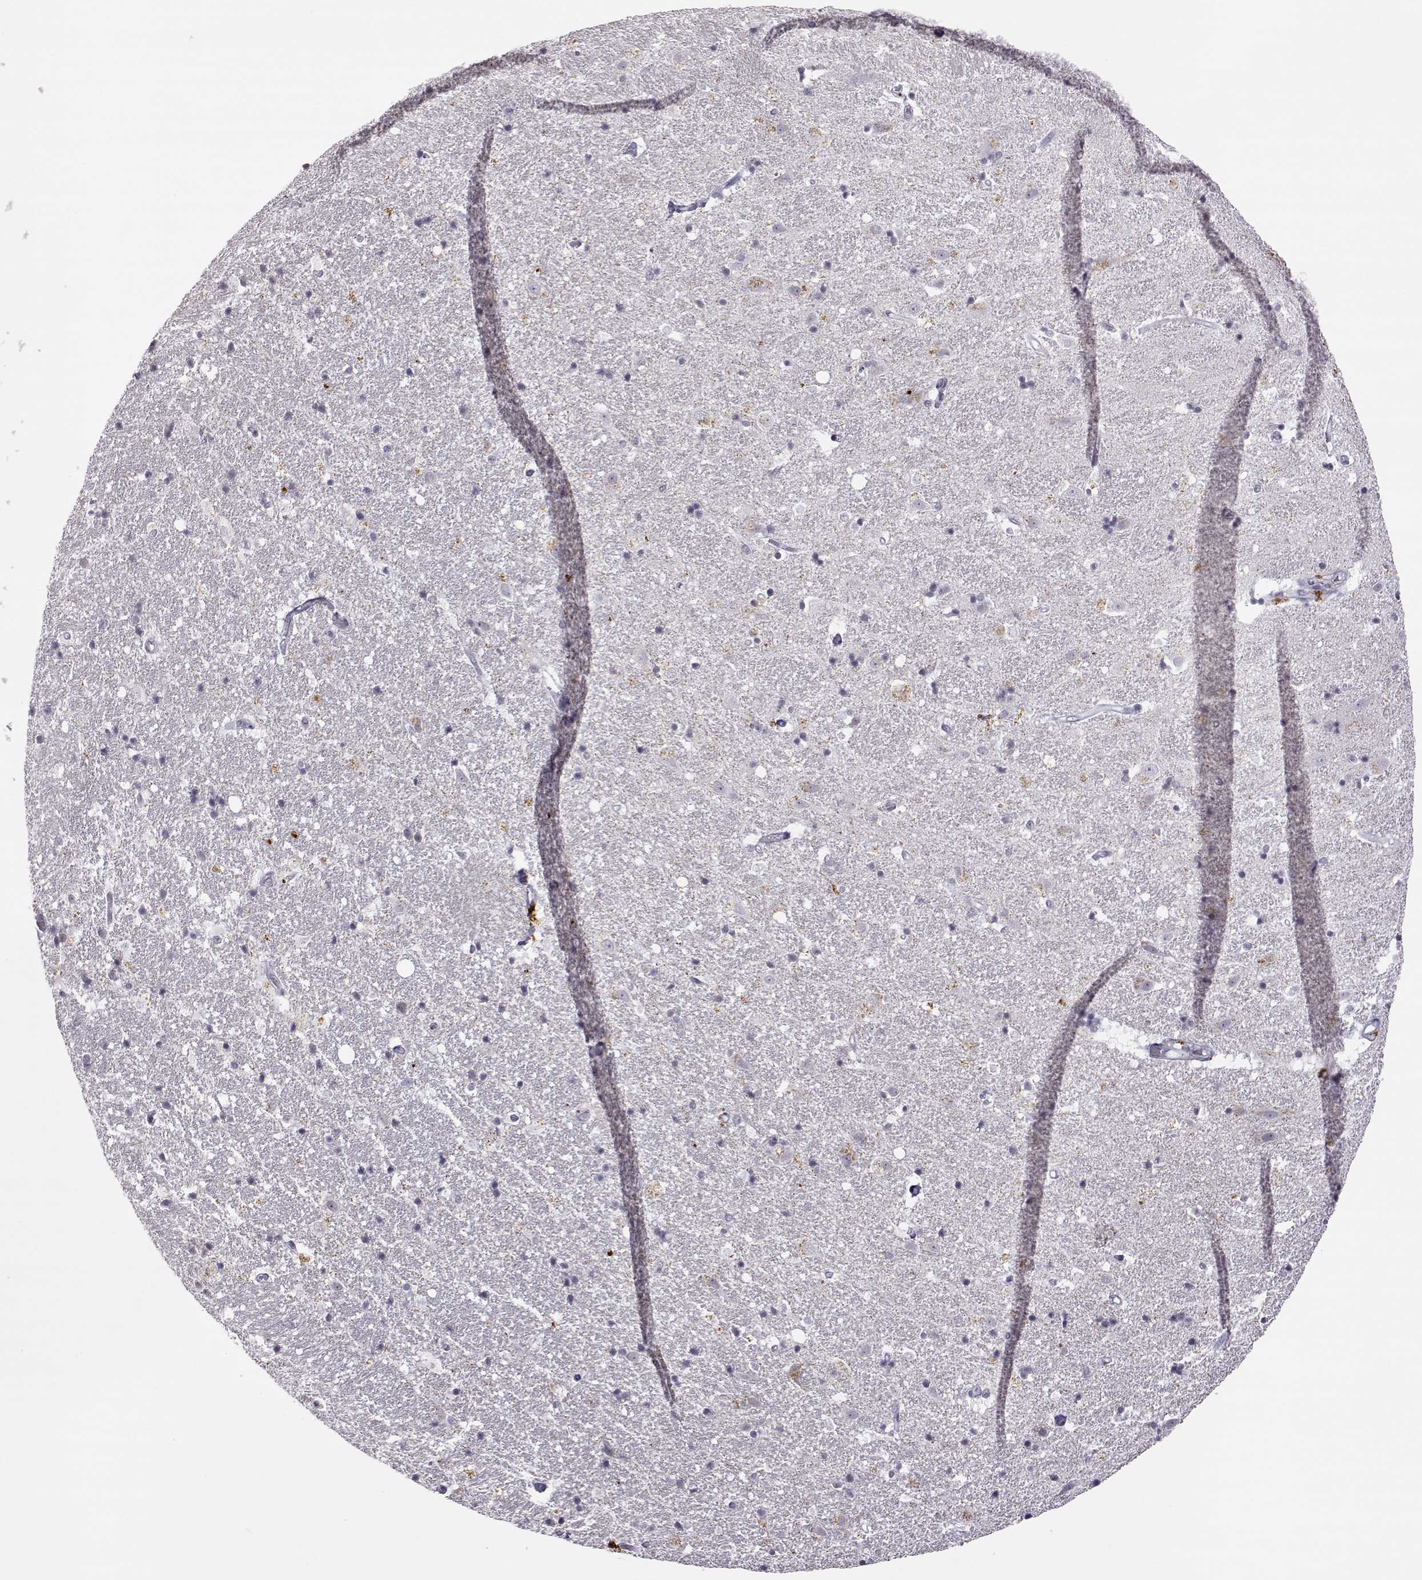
{"staining": {"intensity": "negative", "quantity": "none", "location": "none"}, "tissue": "hippocampus", "cell_type": "Glial cells", "image_type": "normal", "snomed": [{"axis": "morphology", "description": "Normal tissue, NOS"}, {"axis": "topography", "description": "Hippocampus"}], "caption": "Immunohistochemistry micrograph of benign hippocampus: hippocampus stained with DAB (3,3'-diaminobenzidine) demonstrates no significant protein positivity in glial cells.", "gene": "VGF", "patient": {"sex": "male", "age": 49}}